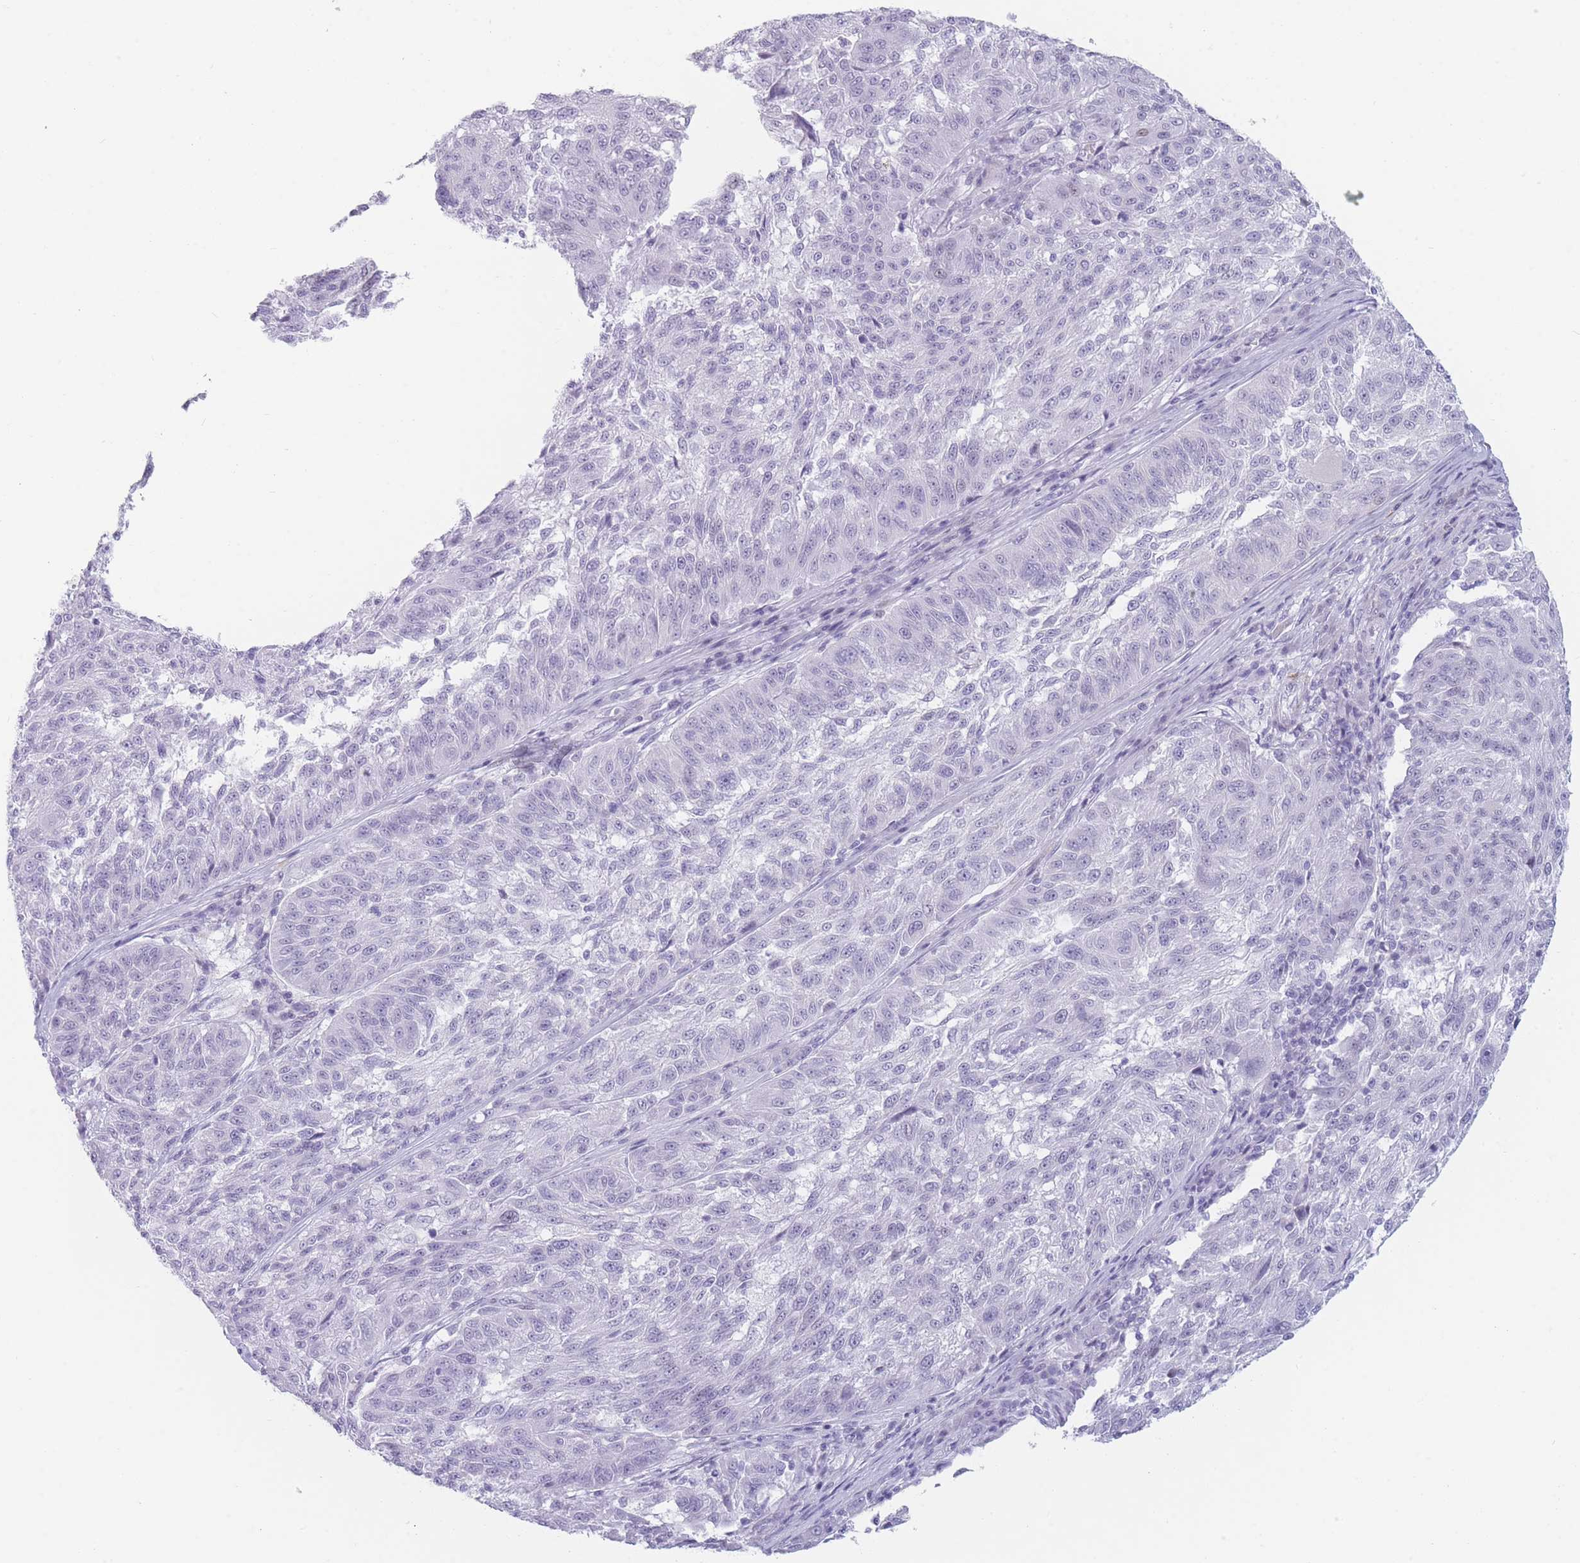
{"staining": {"intensity": "negative", "quantity": "none", "location": "none"}, "tissue": "melanoma", "cell_type": "Tumor cells", "image_type": "cancer", "snomed": [{"axis": "morphology", "description": "Malignant melanoma, NOS"}, {"axis": "topography", "description": "Skin"}], "caption": "Melanoma was stained to show a protein in brown. There is no significant expression in tumor cells.", "gene": "IFNA6", "patient": {"sex": "male", "age": 53}}